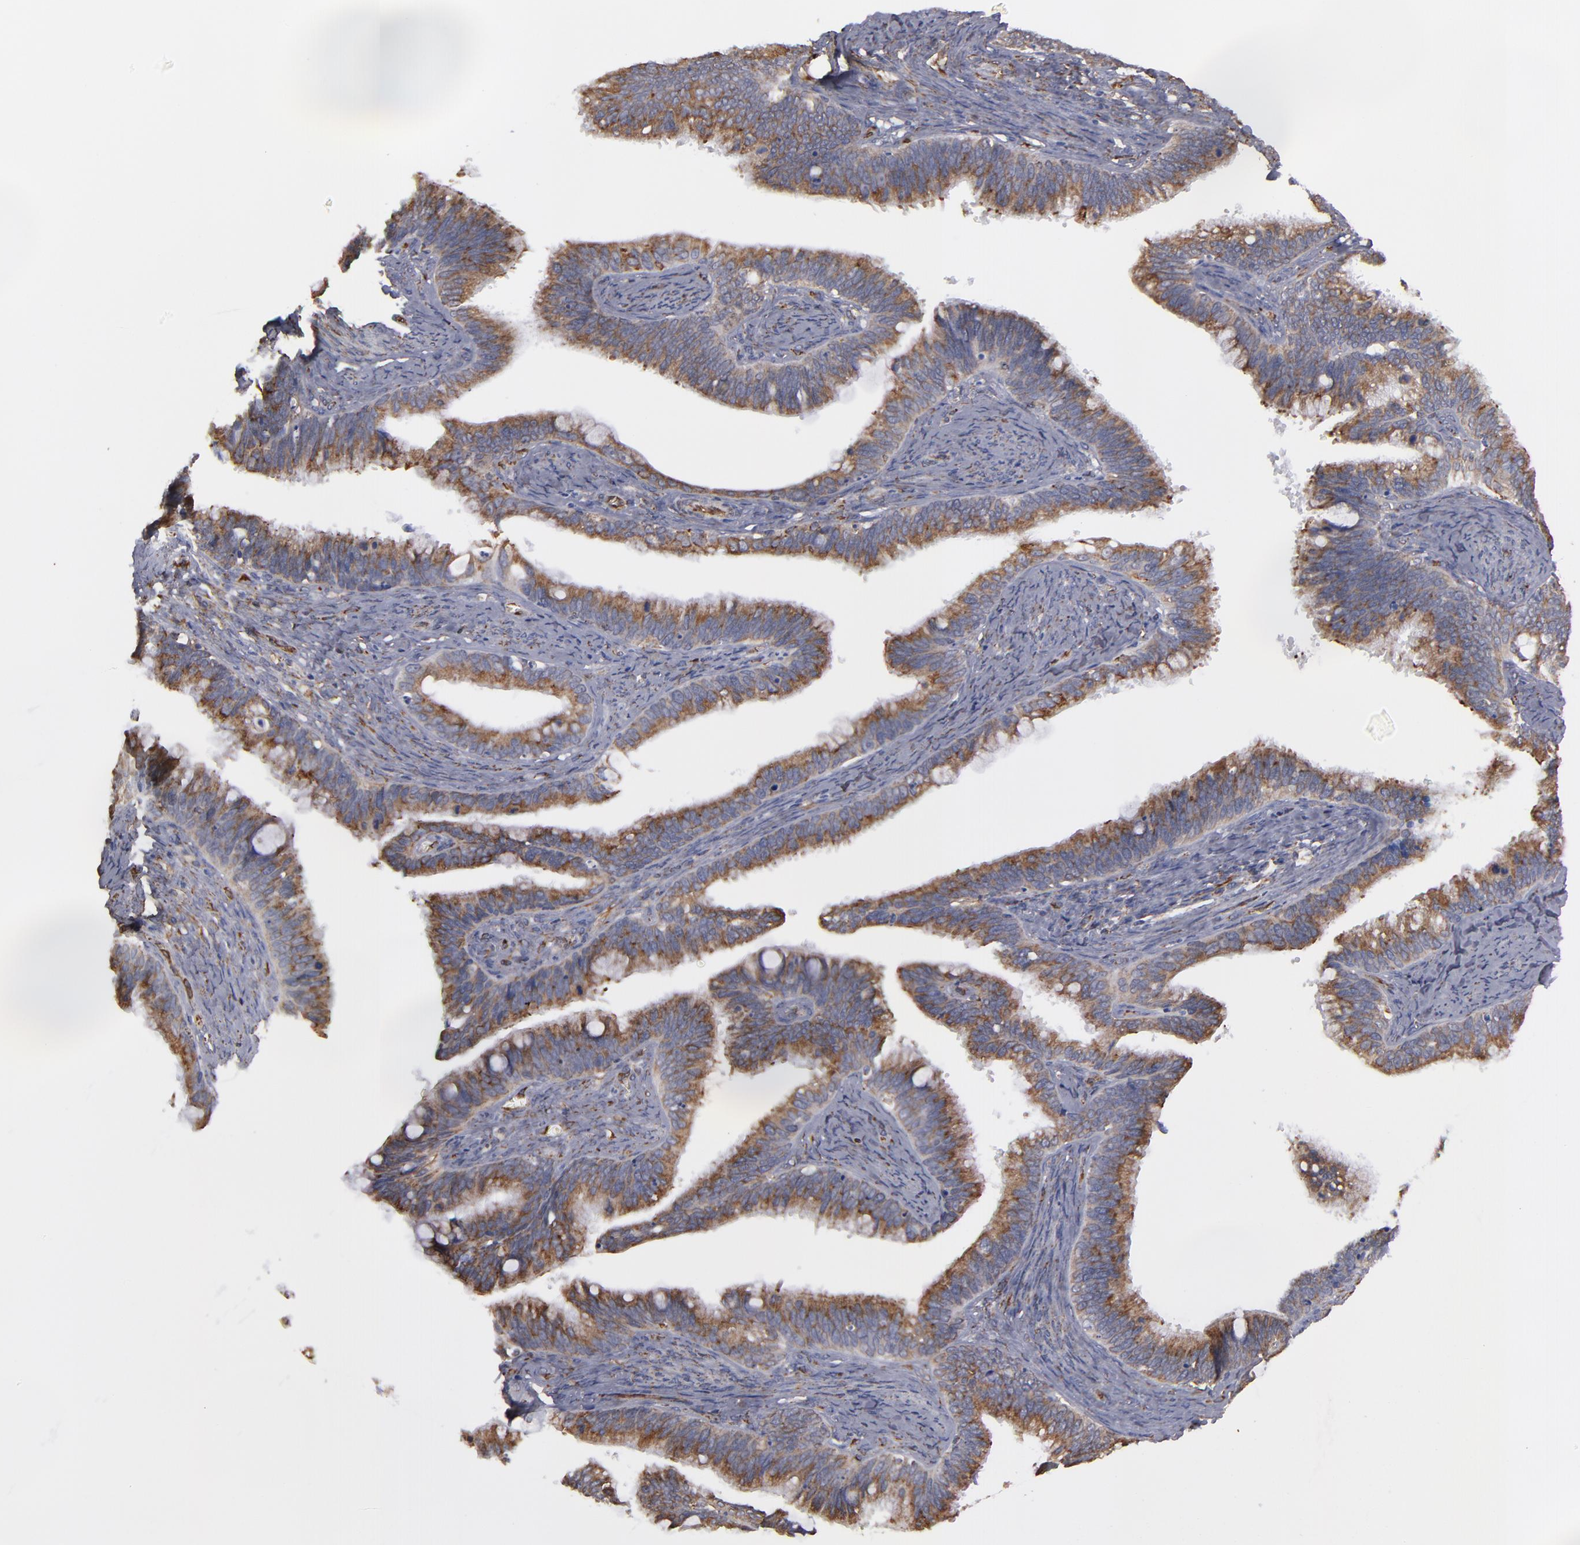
{"staining": {"intensity": "moderate", "quantity": ">75%", "location": "cytoplasmic/membranous"}, "tissue": "cervical cancer", "cell_type": "Tumor cells", "image_type": "cancer", "snomed": [{"axis": "morphology", "description": "Adenocarcinoma, NOS"}, {"axis": "topography", "description": "Cervix"}], "caption": "Human cervical cancer stained for a protein (brown) displays moderate cytoplasmic/membranous positive expression in about >75% of tumor cells.", "gene": "KTN1", "patient": {"sex": "female", "age": 47}}